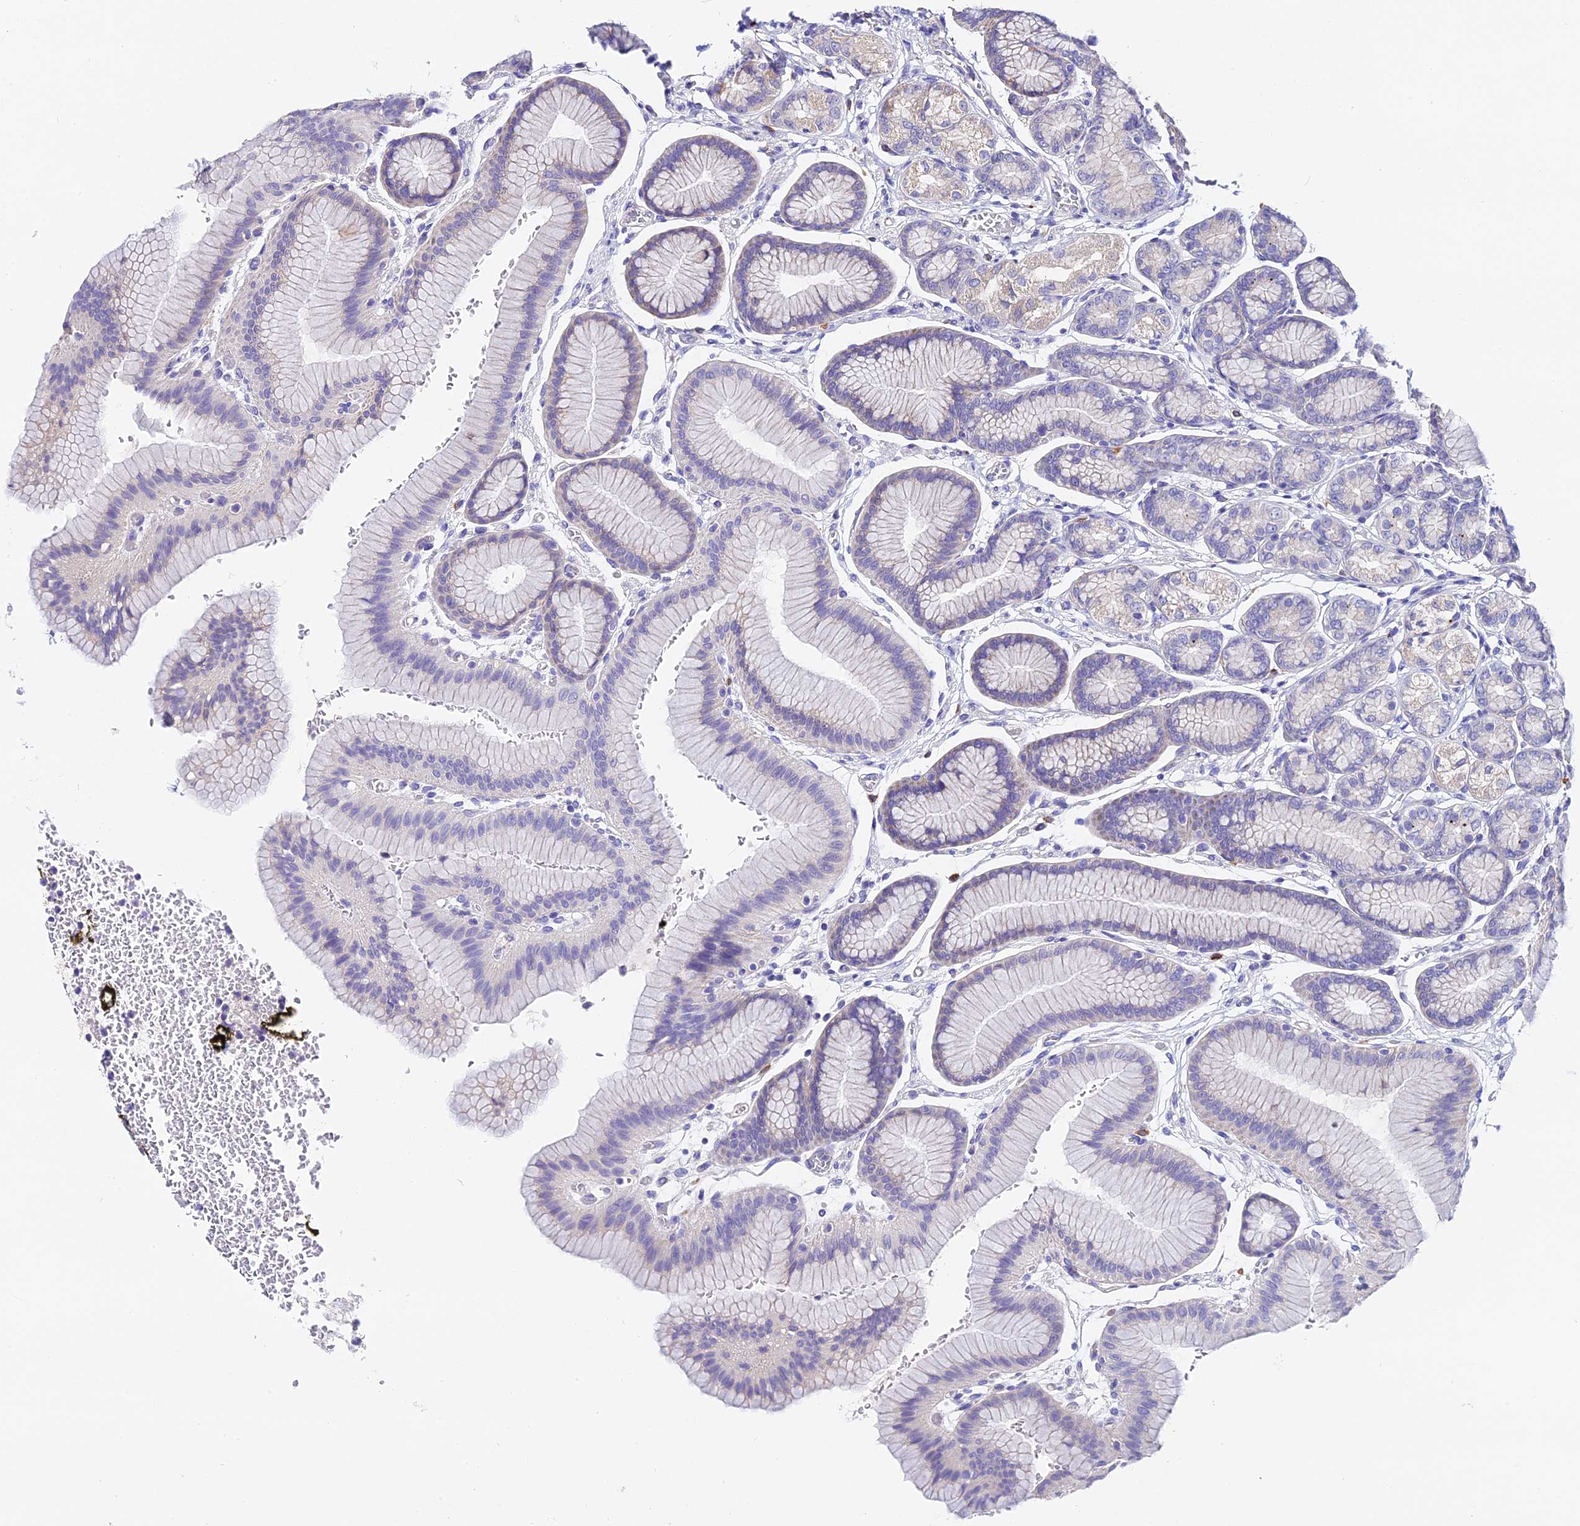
{"staining": {"intensity": "negative", "quantity": "none", "location": "none"}, "tissue": "stomach", "cell_type": "Glandular cells", "image_type": "normal", "snomed": [{"axis": "morphology", "description": "Normal tissue, NOS"}, {"axis": "morphology", "description": "Adenocarcinoma, NOS"}, {"axis": "morphology", "description": "Adenocarcinoma, High grade"}, {"axis": "topography", "description": "Stomach, upper"}, {"axis": "topography", "description": "Stomach"}], "caption": "Glandular cells show no significant positivity in unremarkable stomach. (DAB immunohistochemistry (IHC) visualized using brightfield microscopy, high magnification).", "gene": "LYPD6", "patient": {"sex": "female", "age": 65}}